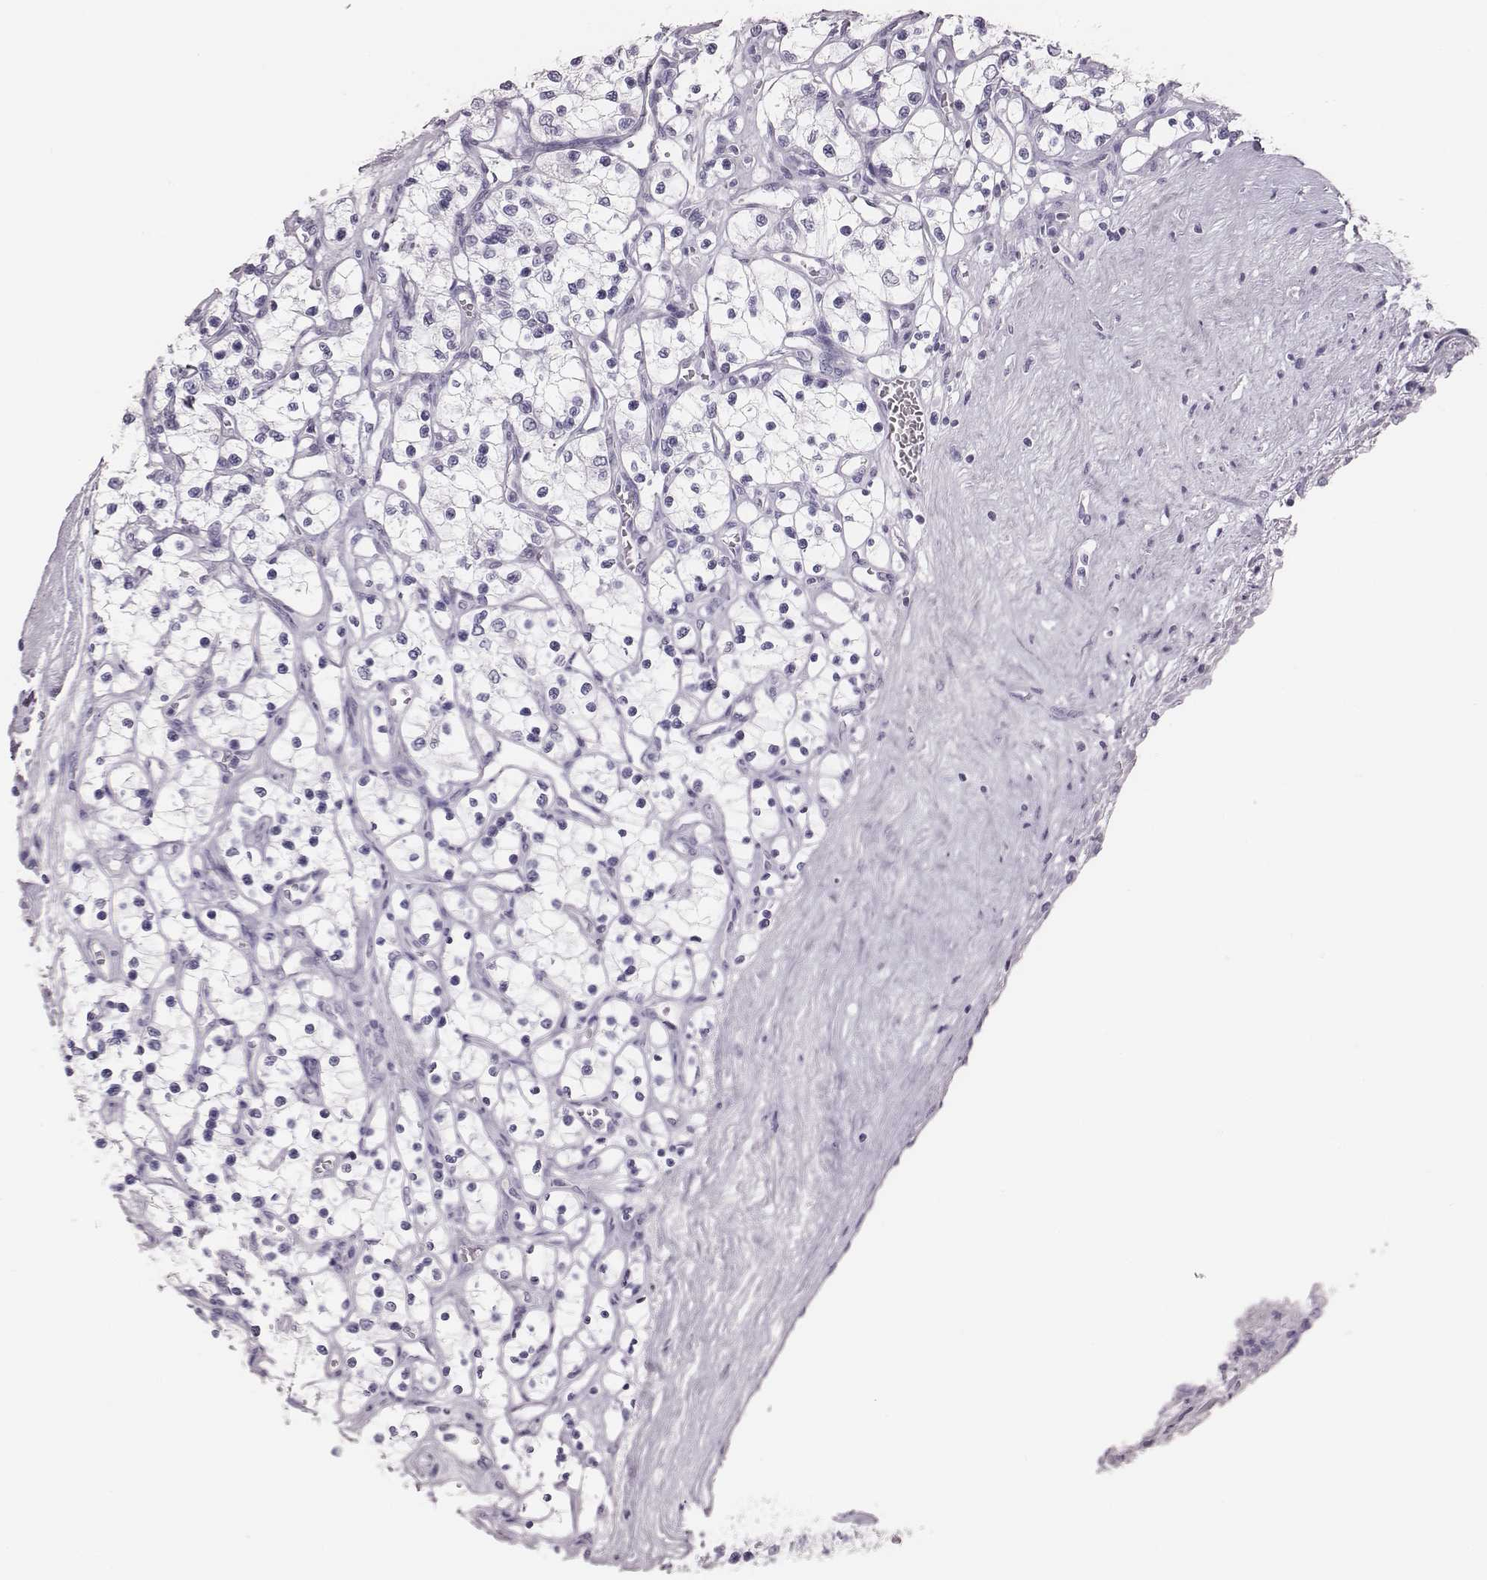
{"staining": {"intensity": "negative", "quantity": "none", "location": "none"}, "tissue": "renal cancer", "cell_type": "Tumor cells", "image_type": "cancer", "snomed": [{"axis": "morphology", "description": "Adenocarcinoma, NOS"}, {"axis": "topography", "description": "Kidney"}], "caption": "Immunohistochemistry (IHC) image of human renal cancer (adenocarcinoma) stained for a protein (brown), which reveals no expression in tumor cells.", "gene": "H1-6", "patient": {"sex": "female", "age": 69}}